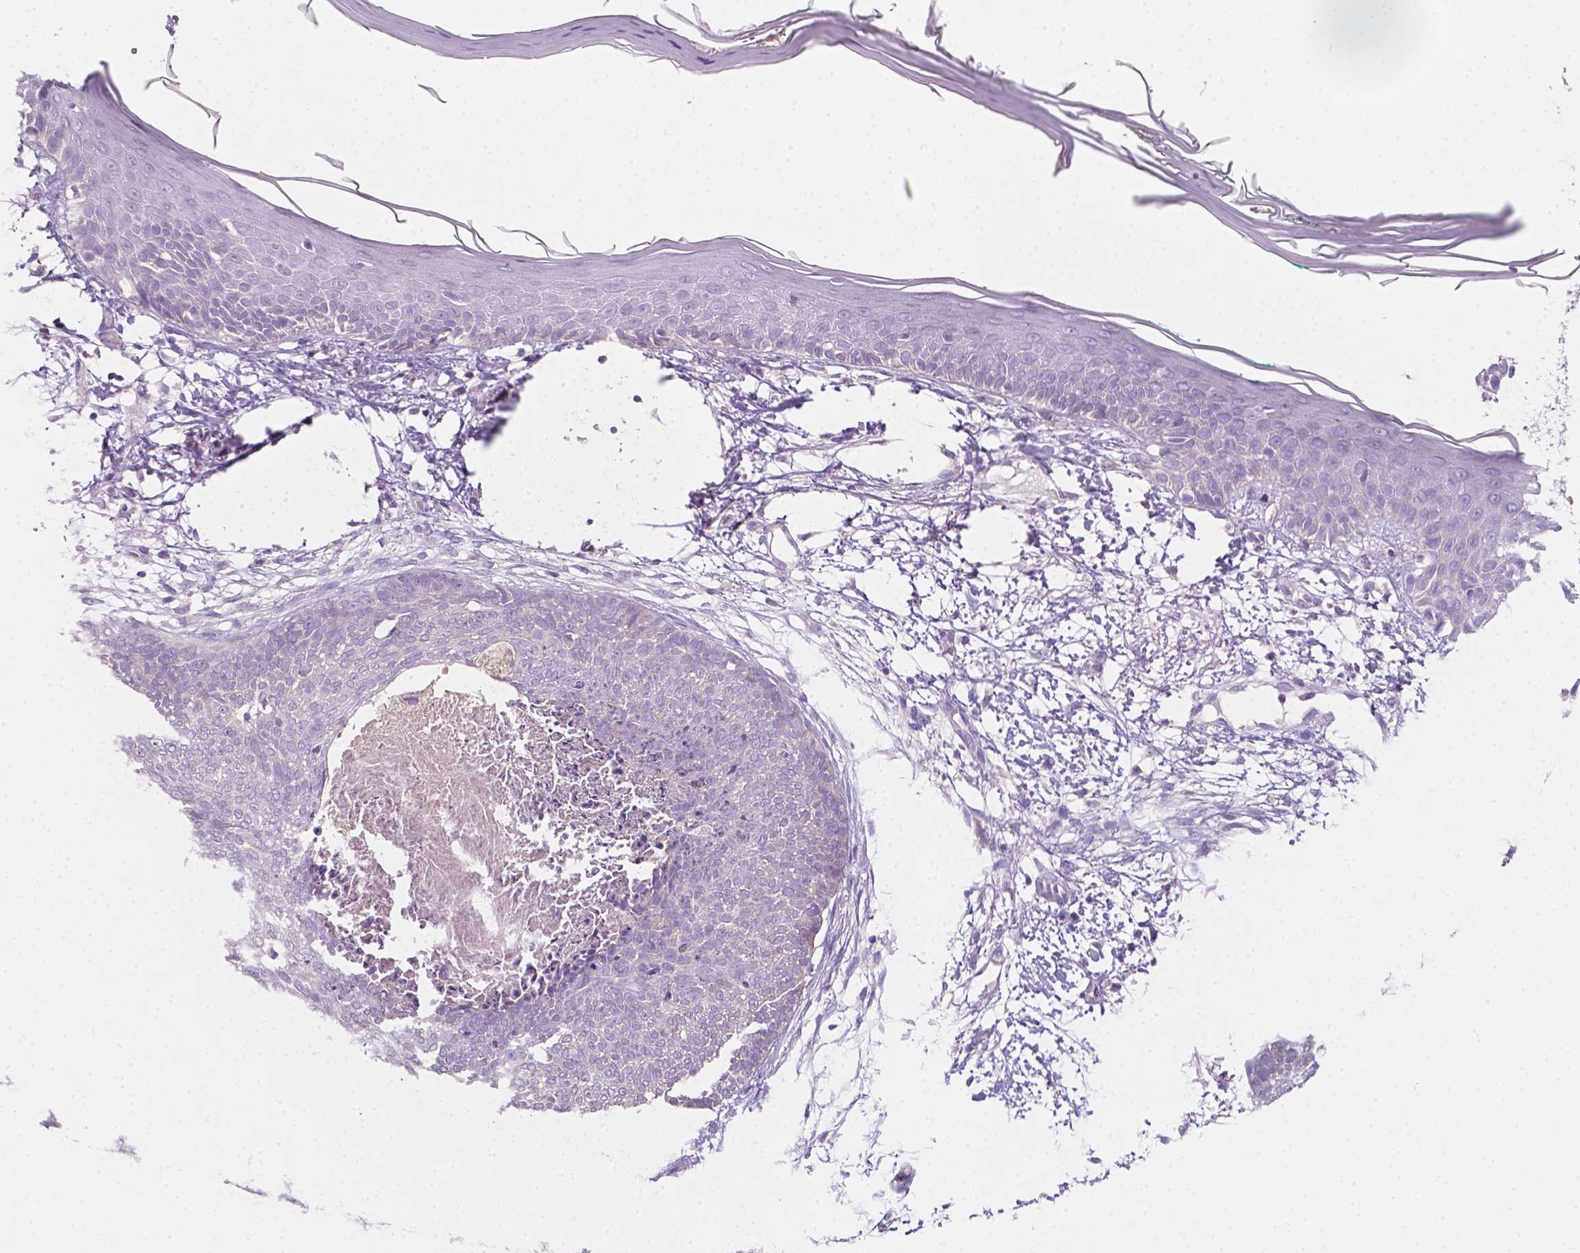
{"staining": {"intensity": "negative", "quantity": "none", "location": "none"}, "tissue": "skin cancer", "cell_type": "Tumor cells", "image_type": "cancer", "snomed": [{"axis": "morphology", "description": "Normal tissue, NOS"}, {"axis": "morphology", "description": "Basal cell carcinoma"}, {"axis": "topography", "description": "Skin"}], "caption": "DAB immunohistochemical staining of basal cell carcinoma (skin) reveals no significant positivity in tumor cells.", "gene": "EGFR", "patient": {"sex": "male", "age": 84}}